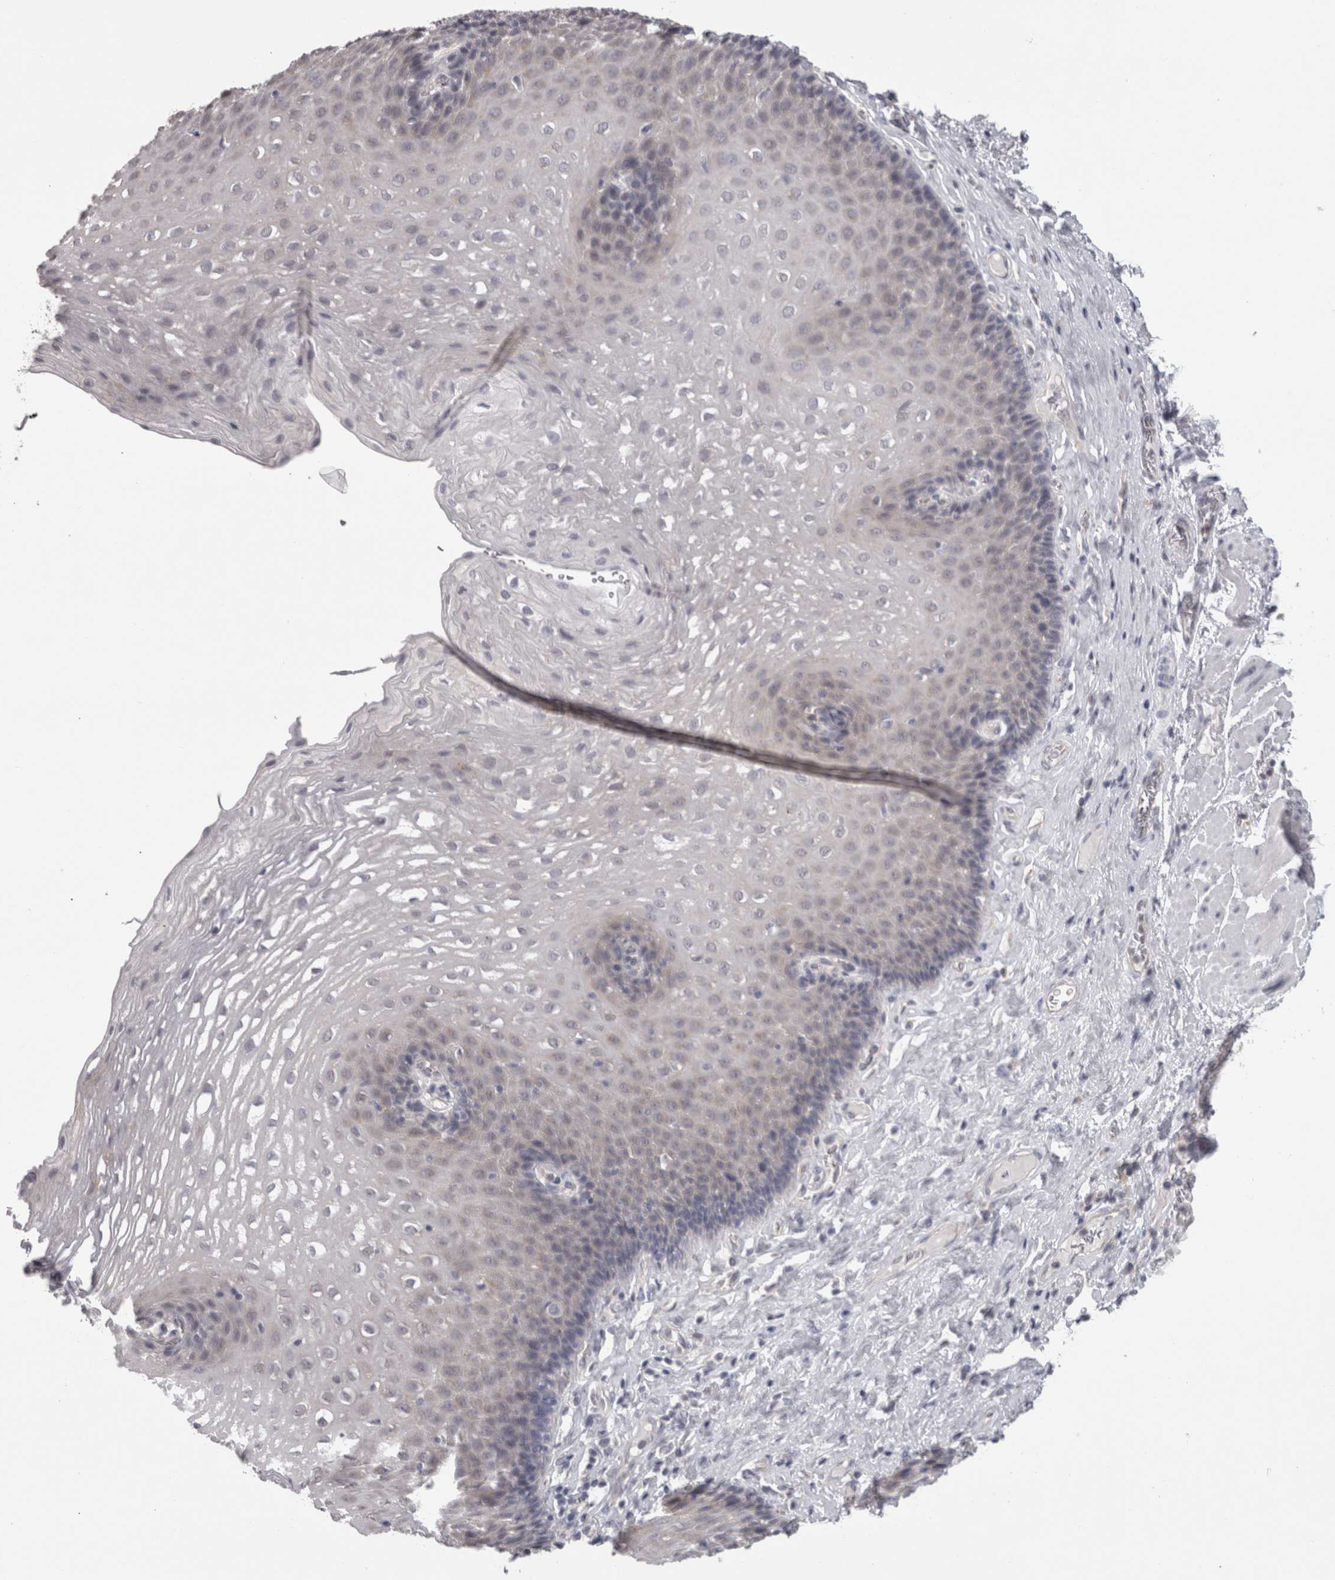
{"staining": {"intensity": "negative", "quantity": "none", "location": "none"}, "tissue": "esophagus", "cell_type": "Squamous epithelial cells", "image_type": "normal", "snomed": [{"axis": "morphology", "description": "Normal tissue, NOS"}, {"axis": "topography", "description": "Esophagus"}], "caption": "Micrograph shows no protein expression in squamous epithelial cells of unremarkable esophagus. Brightfield microscopy of IHC stained with DAB (brown) and hematoxylin (blue), captured at high magnification.", "gene": "LYZL6", "patient": {"sex": "female", "age": 66}}